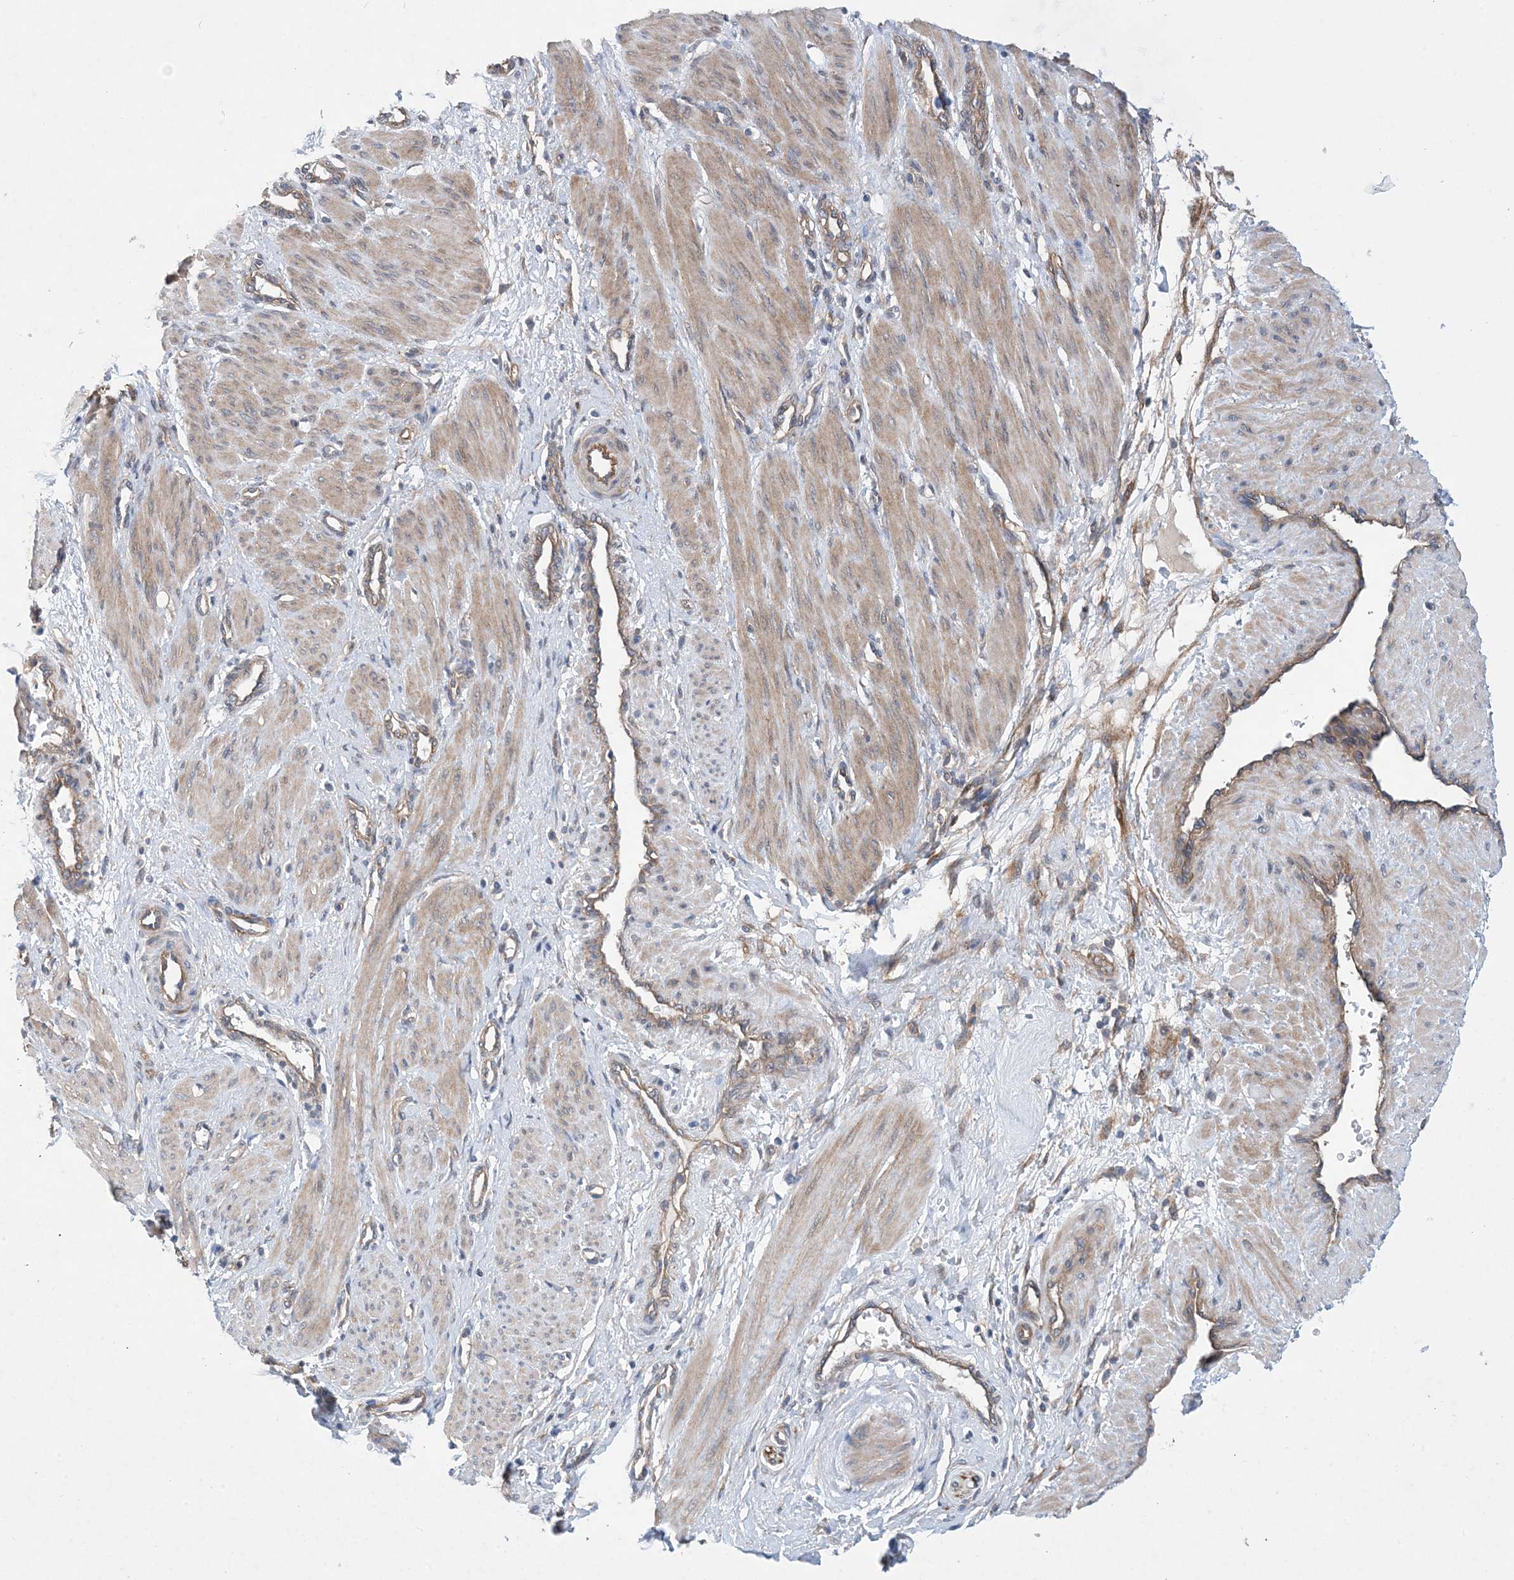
{"staining": {"intensity": "moderate", "quantity": ">75%", "location": "cytoplasmic/membranous"}, "tissue": "smooth muscle", "cell_type": "Smooth muscle cells", "image_type": "normal", "snomed": [{"axis": "morphology", "description": "Normal tissue, NOS"}, {"axis": "topography", "description": "Endometrium"}], "caption": "This histopathology image shows unremarkable smooth muscle stained with immunohistochemistry (IHC) to label a protein in brown. The cytoplasmic/membranous of smooth muscle cells show moderate positivity for the protein. Nuclei are counter-stained blue.", "gene": "EHBP1", "patient": {"sex": "female", "age": 33}}